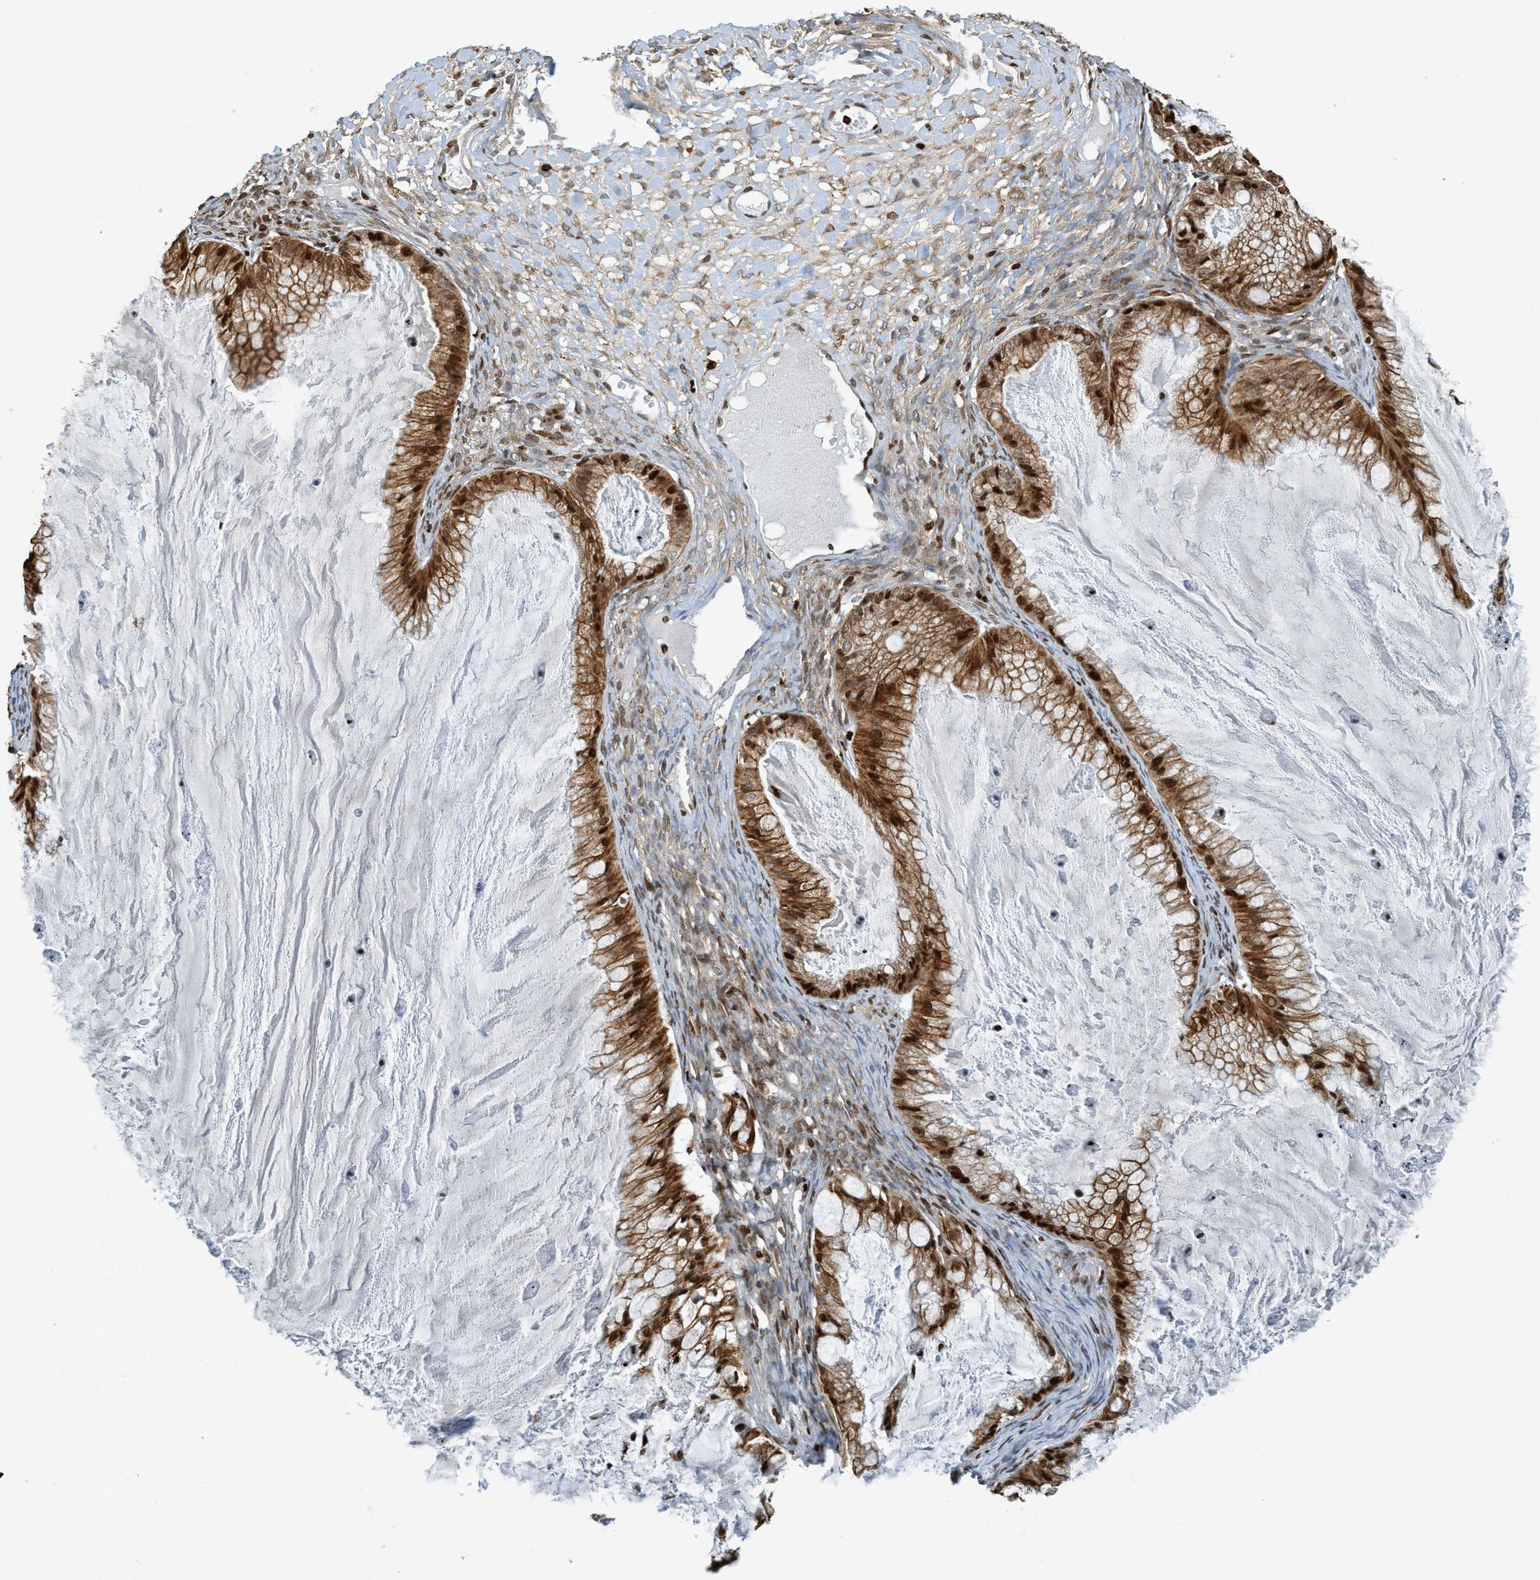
{"staining": {"intensity": "strong", "quantity": ">75%", "location": "cytoplasmic/membranous,nuclear"}, "tissue": "ovarian cancer", "cell_type": "Tumor cells", "image_type": "cancer", "snomed": [{"axis": "morphology", "description": "Cystadenocarcinoma, mucinous, NOS"}, {"axis": "topography", "description": "Ovary"}], "caption": "Immunohistochemistry (IHC) histopathology image of neoplastic tissue: human ovarian cancer (mucinous cystadenocarcinoma) stained using immunohistochemistry reveals high levels of strong protein expression localized specifically in the cytoplasmic/membranous and nuclear of tumor cells, appearing as a cytoplasmic/membranous and nuclear brown color.", "gene": "SH3D19", "patient": {"sex": "female", "age": 57}}